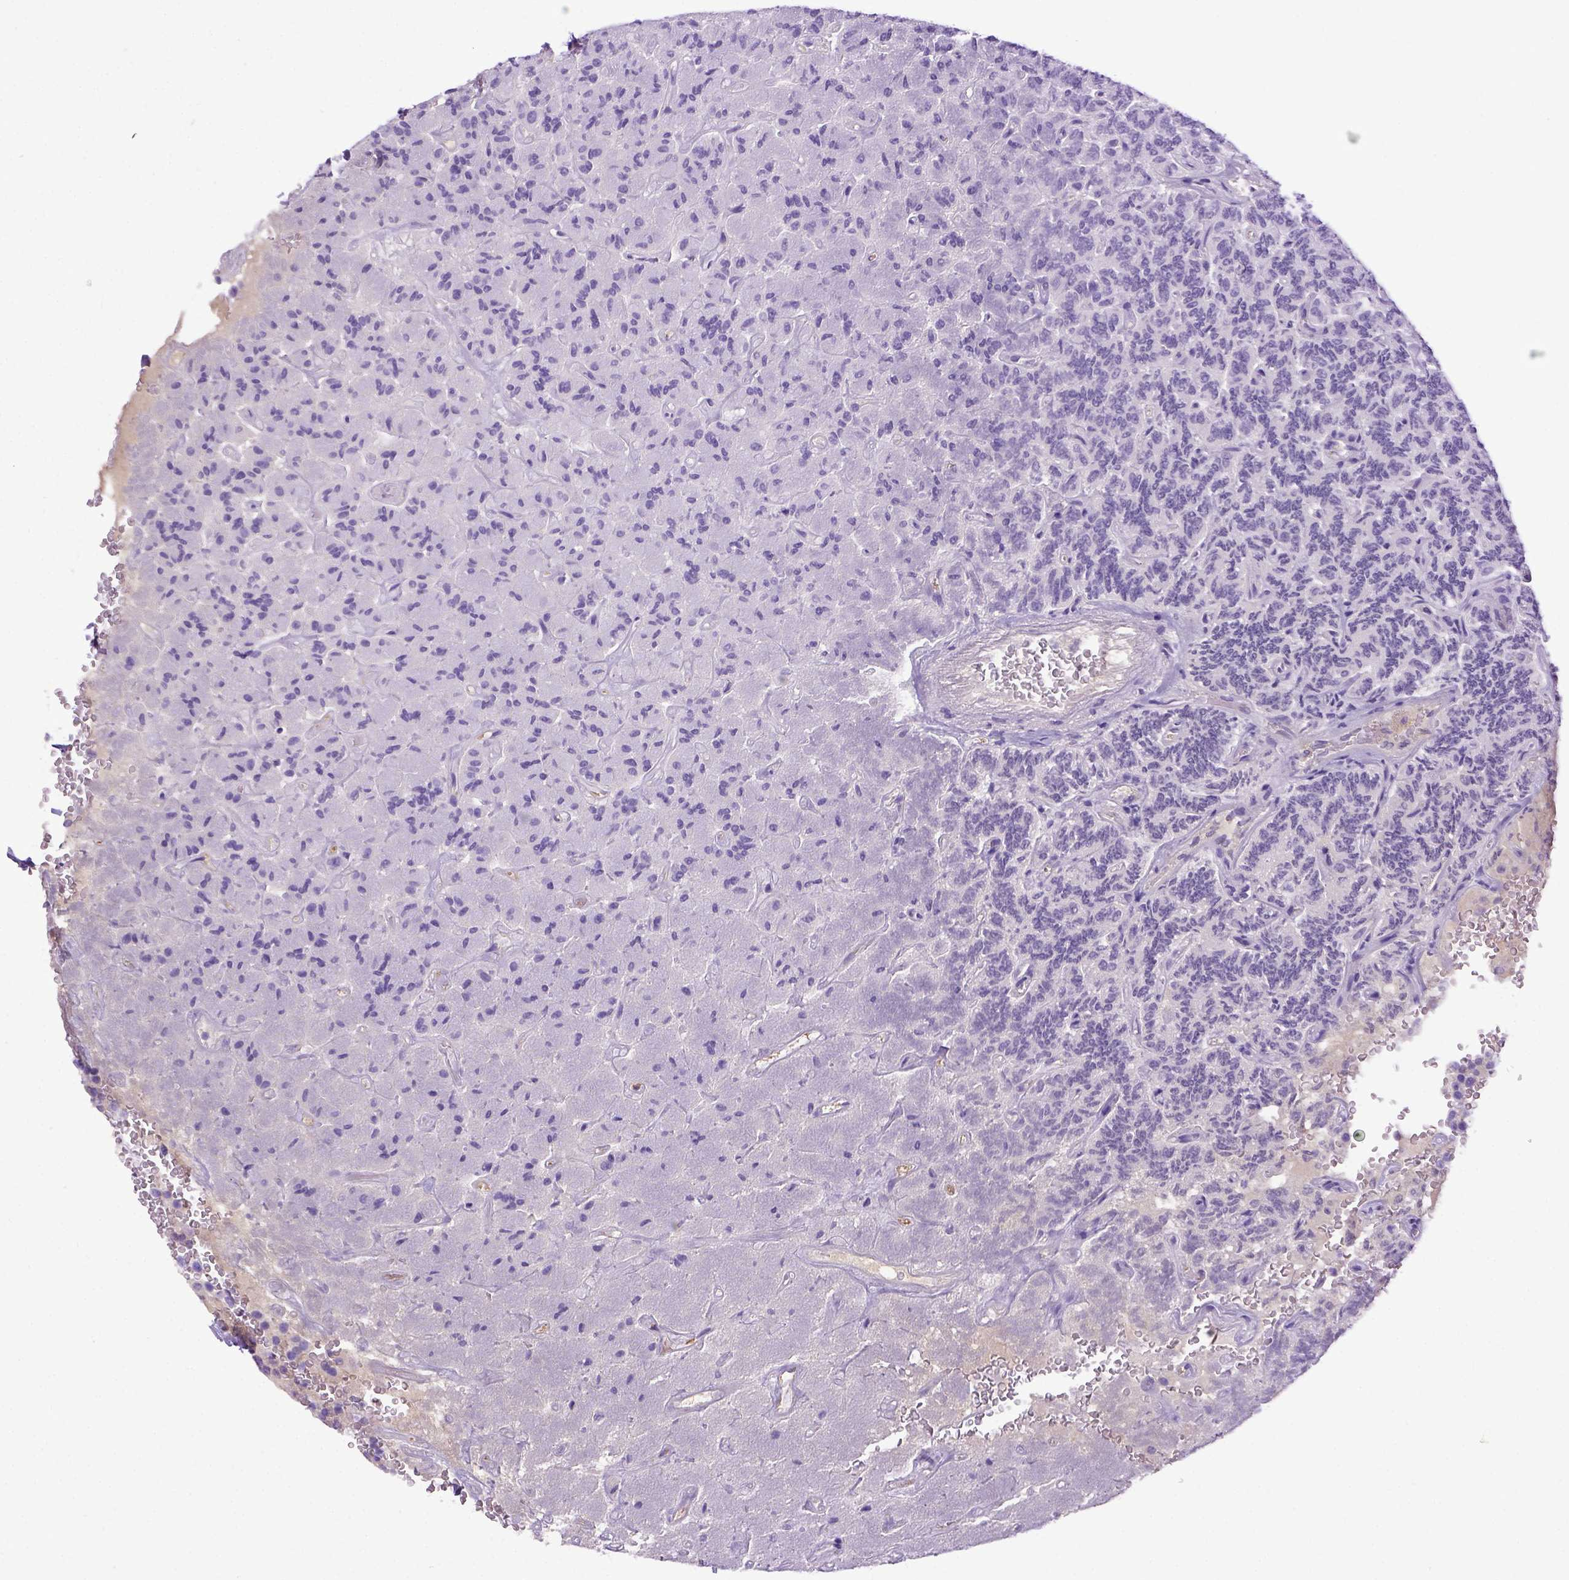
{"staining": {"intensity": "negative", "quantity": "none", "location": "none"}, "tissue": "carcinoid", "cell_type": "Tumor cells", "image_type": "cancer", "snomed": [{"axis": "morphology", "description": "Carcinoid, malignant, NOS"}, {"axis": "topography", "description": "Pancreas"}], "caption": "An immunohistochemistry photomicrograph of carcinoid is shown. There is no staining in tumor cells of carcinoid.", "gene": "ITIH4", "patient": {"sex": "male", "age": 36}}